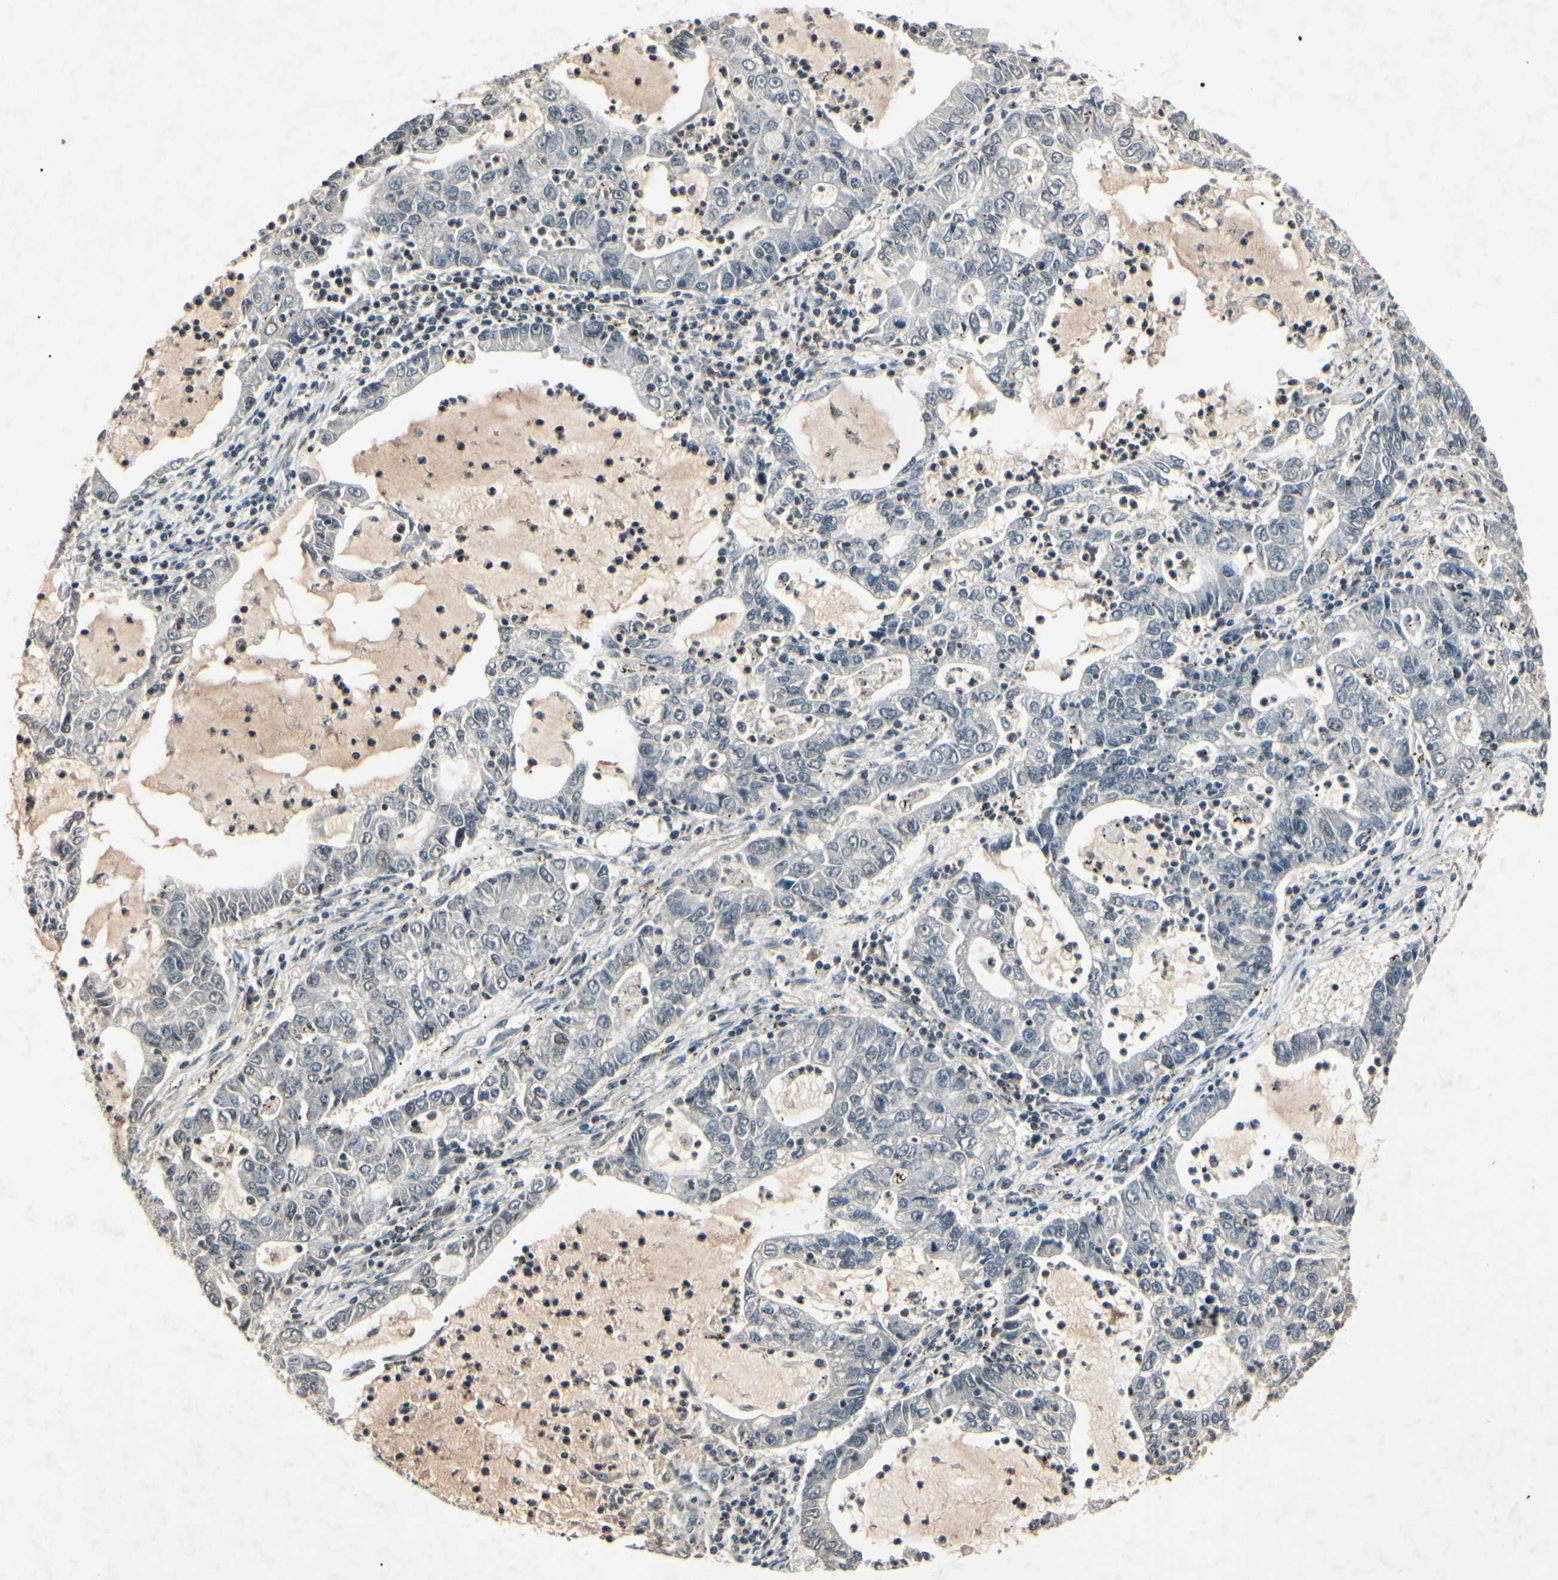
{"staining": {"intensity": "negative", "quantity": "none", "location": "none"}, "tissue": "lung cancer", "cell_type": "Tumor cells", "image_type": "cancer", "snomed": [{"axis": "morphology", "description": "Adenocarcinoma, NOS"}, {"axis": "topography", "description": "Lung"}], "caption": "DAB immunohistochemical staining of human lung adenocarcinoma shows no significant expression in tumor cells. (Immunohistochemistry, brightfield microscopy, high magnification).", "gene": "AEBP1", "patient": {"sex": "female", "age": 51}}